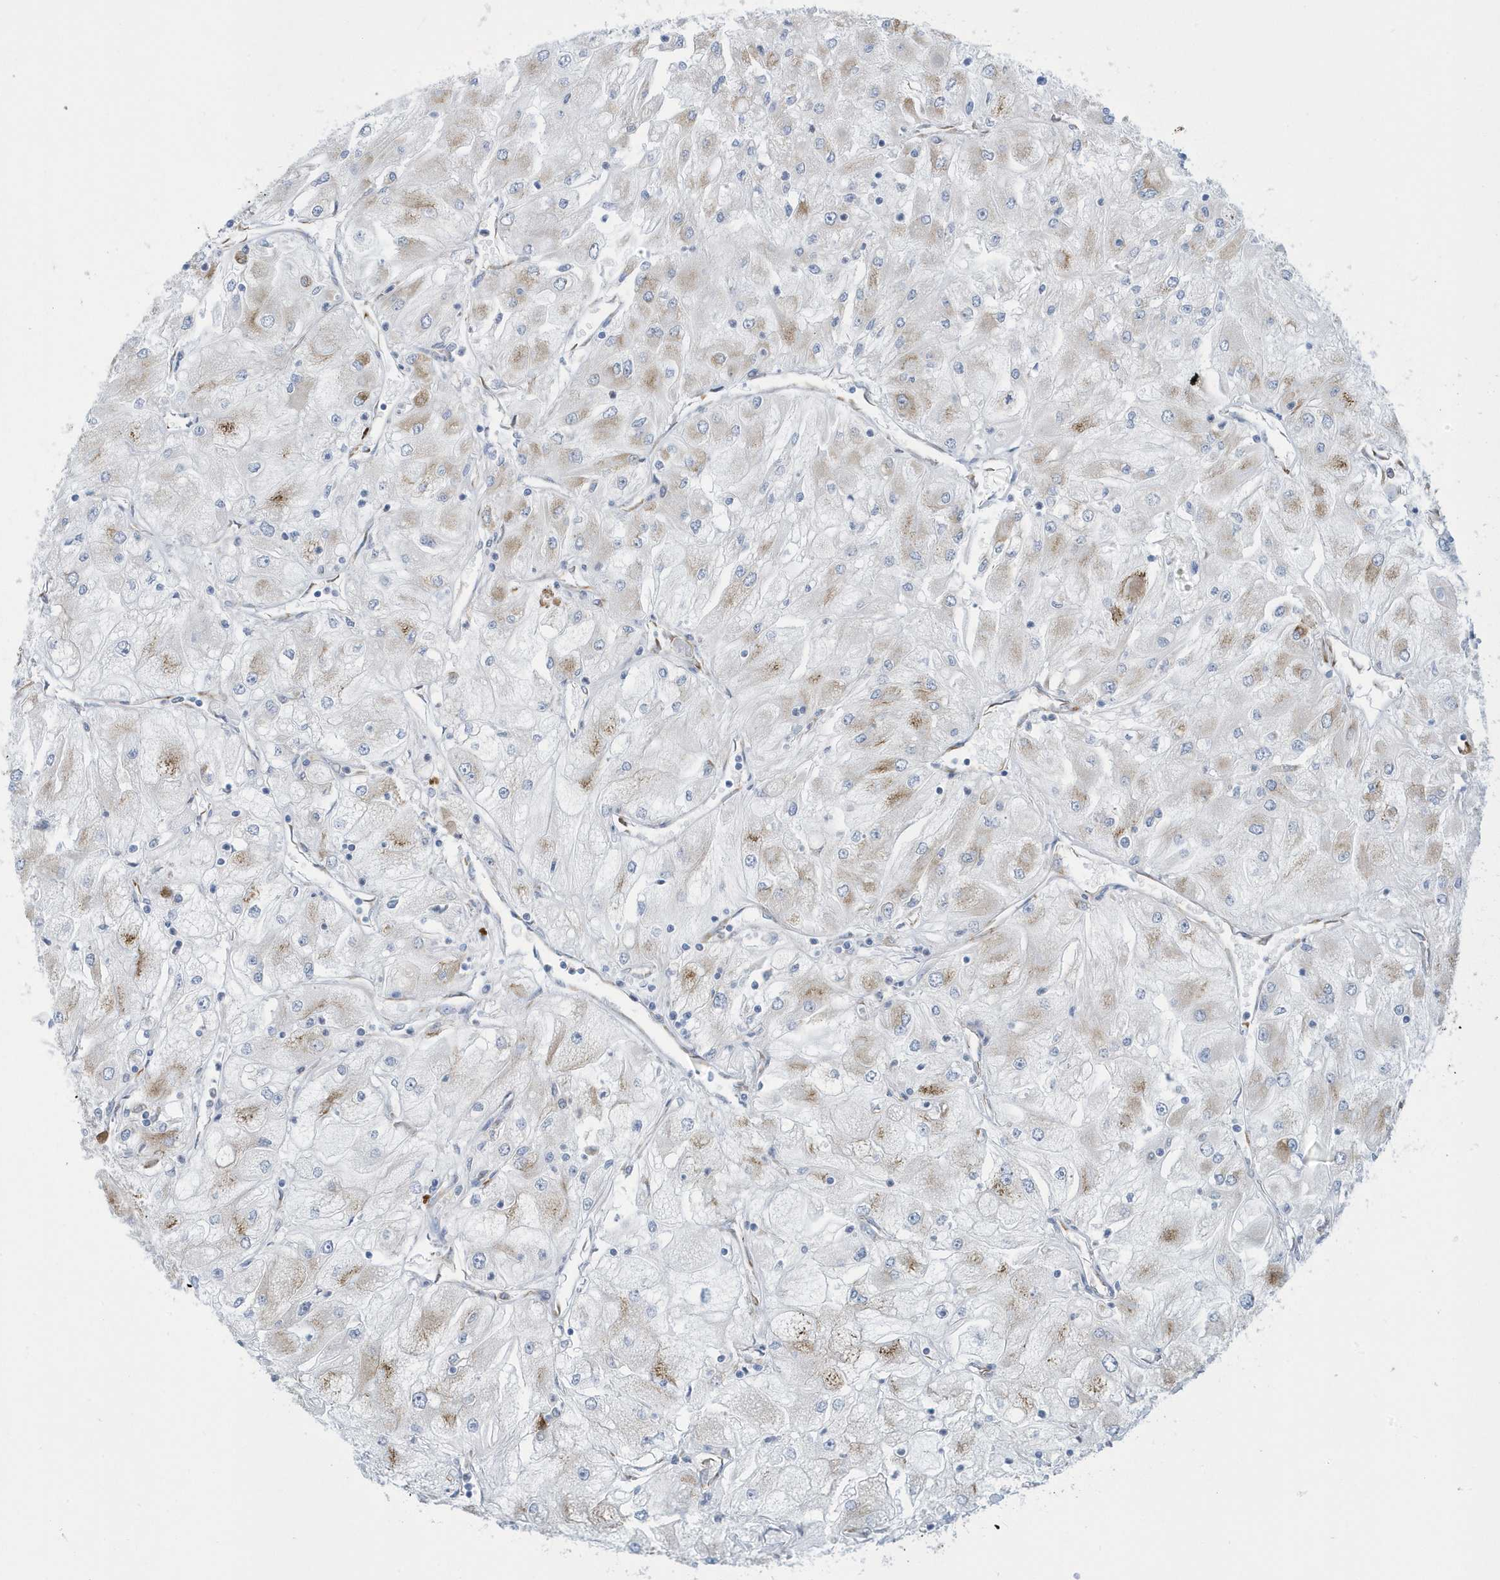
{"staining": {"intensity": "weak", "quantity": "<25%", "location": "cytoplasmic/membranous"}, "tissue": "renal cancer", "cell_type": "Tumor cells", "image_type": "cancer", "snomed": [{"axis": "morphology", "description": "Adenocarcinoma, NOS"}, {"axis": "topography", "description": "Kidney"}], "caption": "There is no significant expression in tumor cells of renal cancer.", "gene": "DCAF1", "patient": {"sex": "male", "age": 80}}